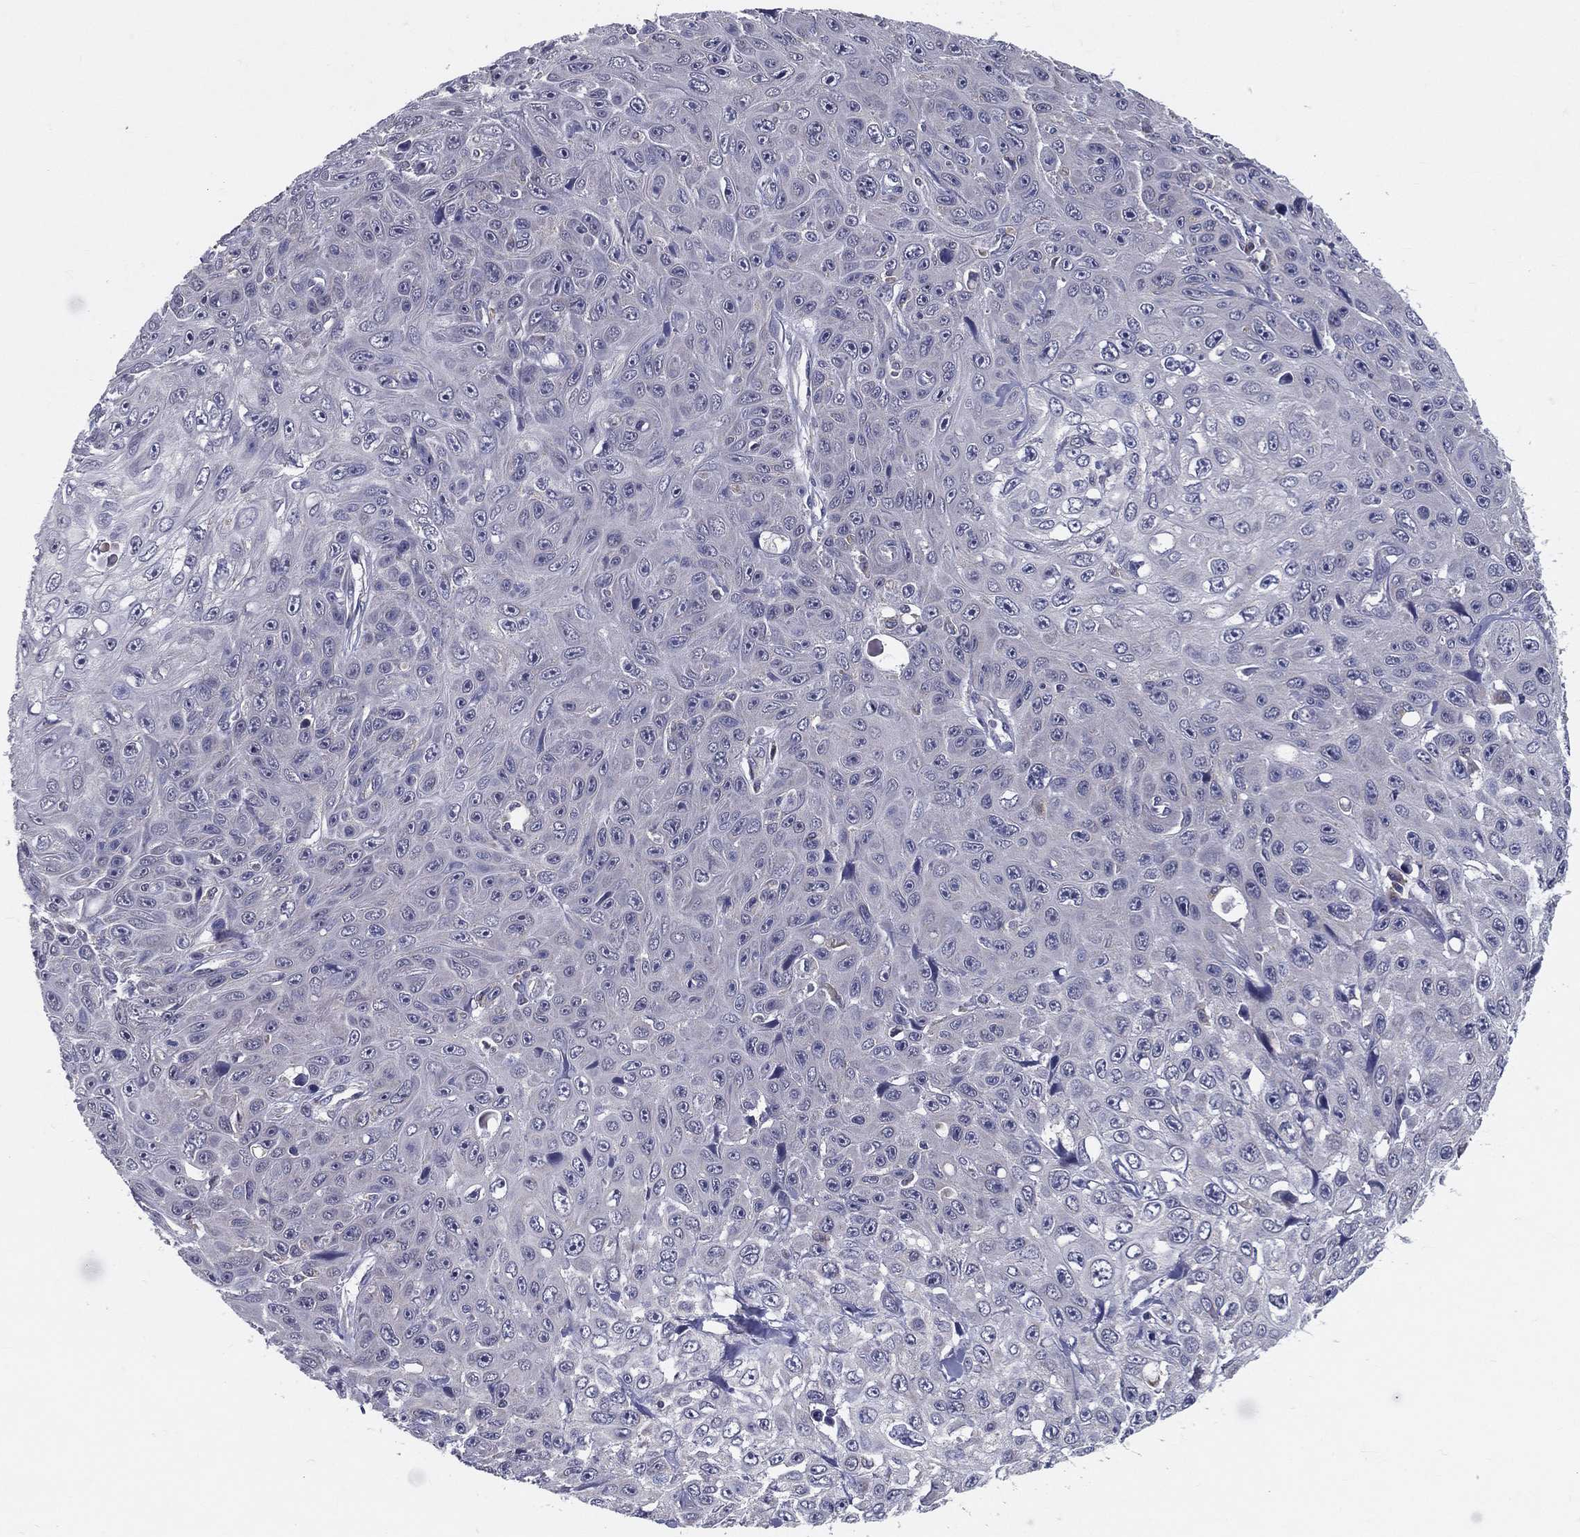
{"staining": {"intensity": "negative", "quantity": "none", "location": "none"}, "tissue": "skin cancer", "cell_type": "Tumor cells", "image_type": "cancer", "snomed": [{"axis": "morphology", "description": "Squamous cell carcinoma, NOS"}, {"axis": "topography", "description": "Skin"}], "caption": "A high-resolution micrograph shows IHC staining of skin squamous cell carcinoma, which exhibits no significant expression in tumor cells.", "gene": "PCSK1", "patient": {"sex": "male", "age": 82}}